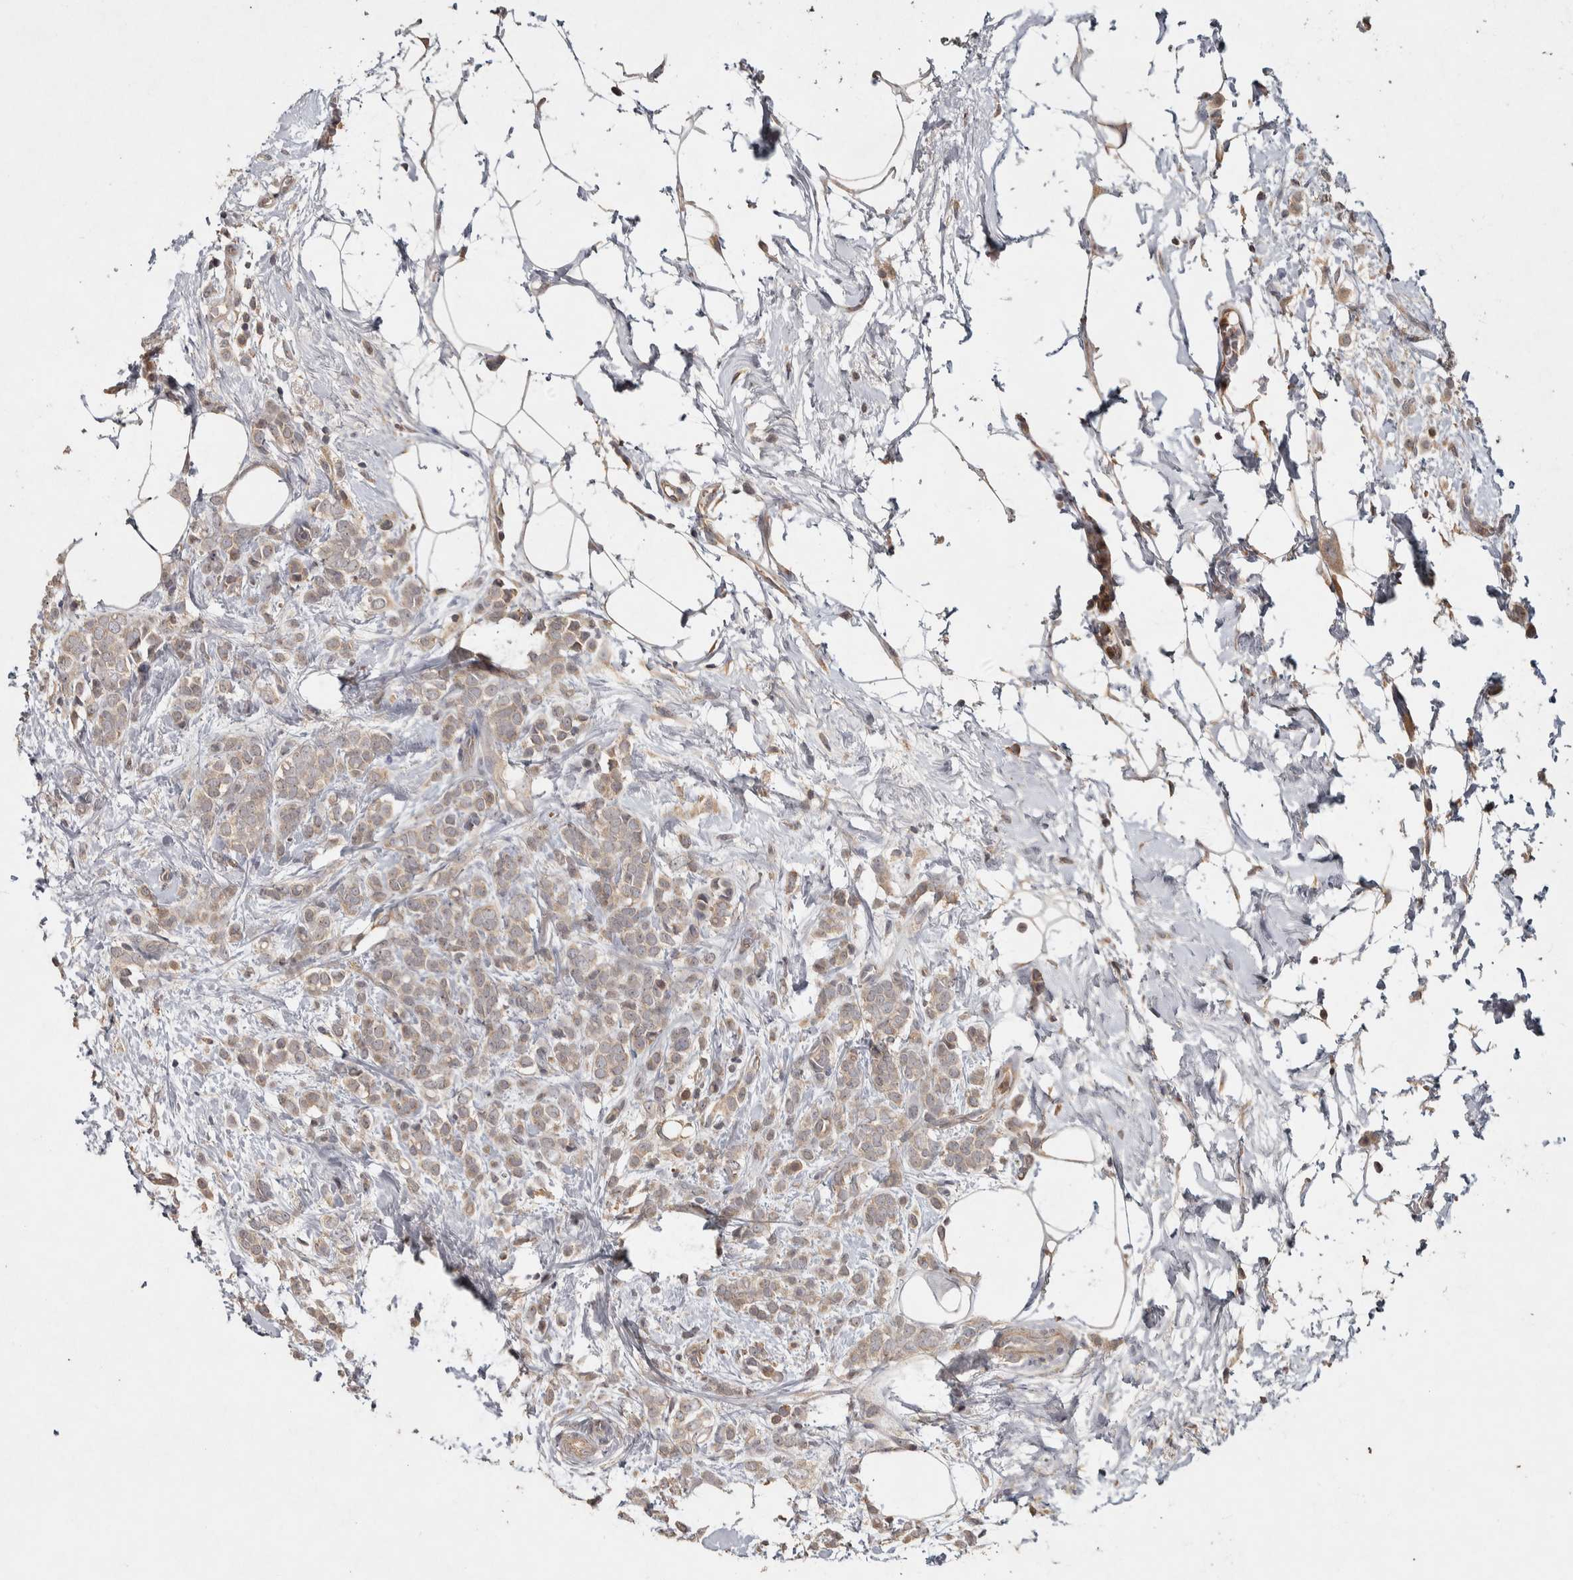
{"staining": {"intensity": "weak", "quantity": "25%-75%", "location": "cytoplasmic/membranous"}, "tissue": "breast cancer", "cell_type": "Tumor cells", "image_type": "cancer", "snomed": [{"axis": "morphology", "description": "Lobular carcinoma"}, {"axis": "topography", "description": "Breast"}], "caption": "Protein staining of breast lobular carcinoma tissue exhibits weak cytoplasmic/membranous staining in approximately 25%-75% of tumor cells.", "gene": "EIF3H", "patient": {"sex": "female", "age": 50}}